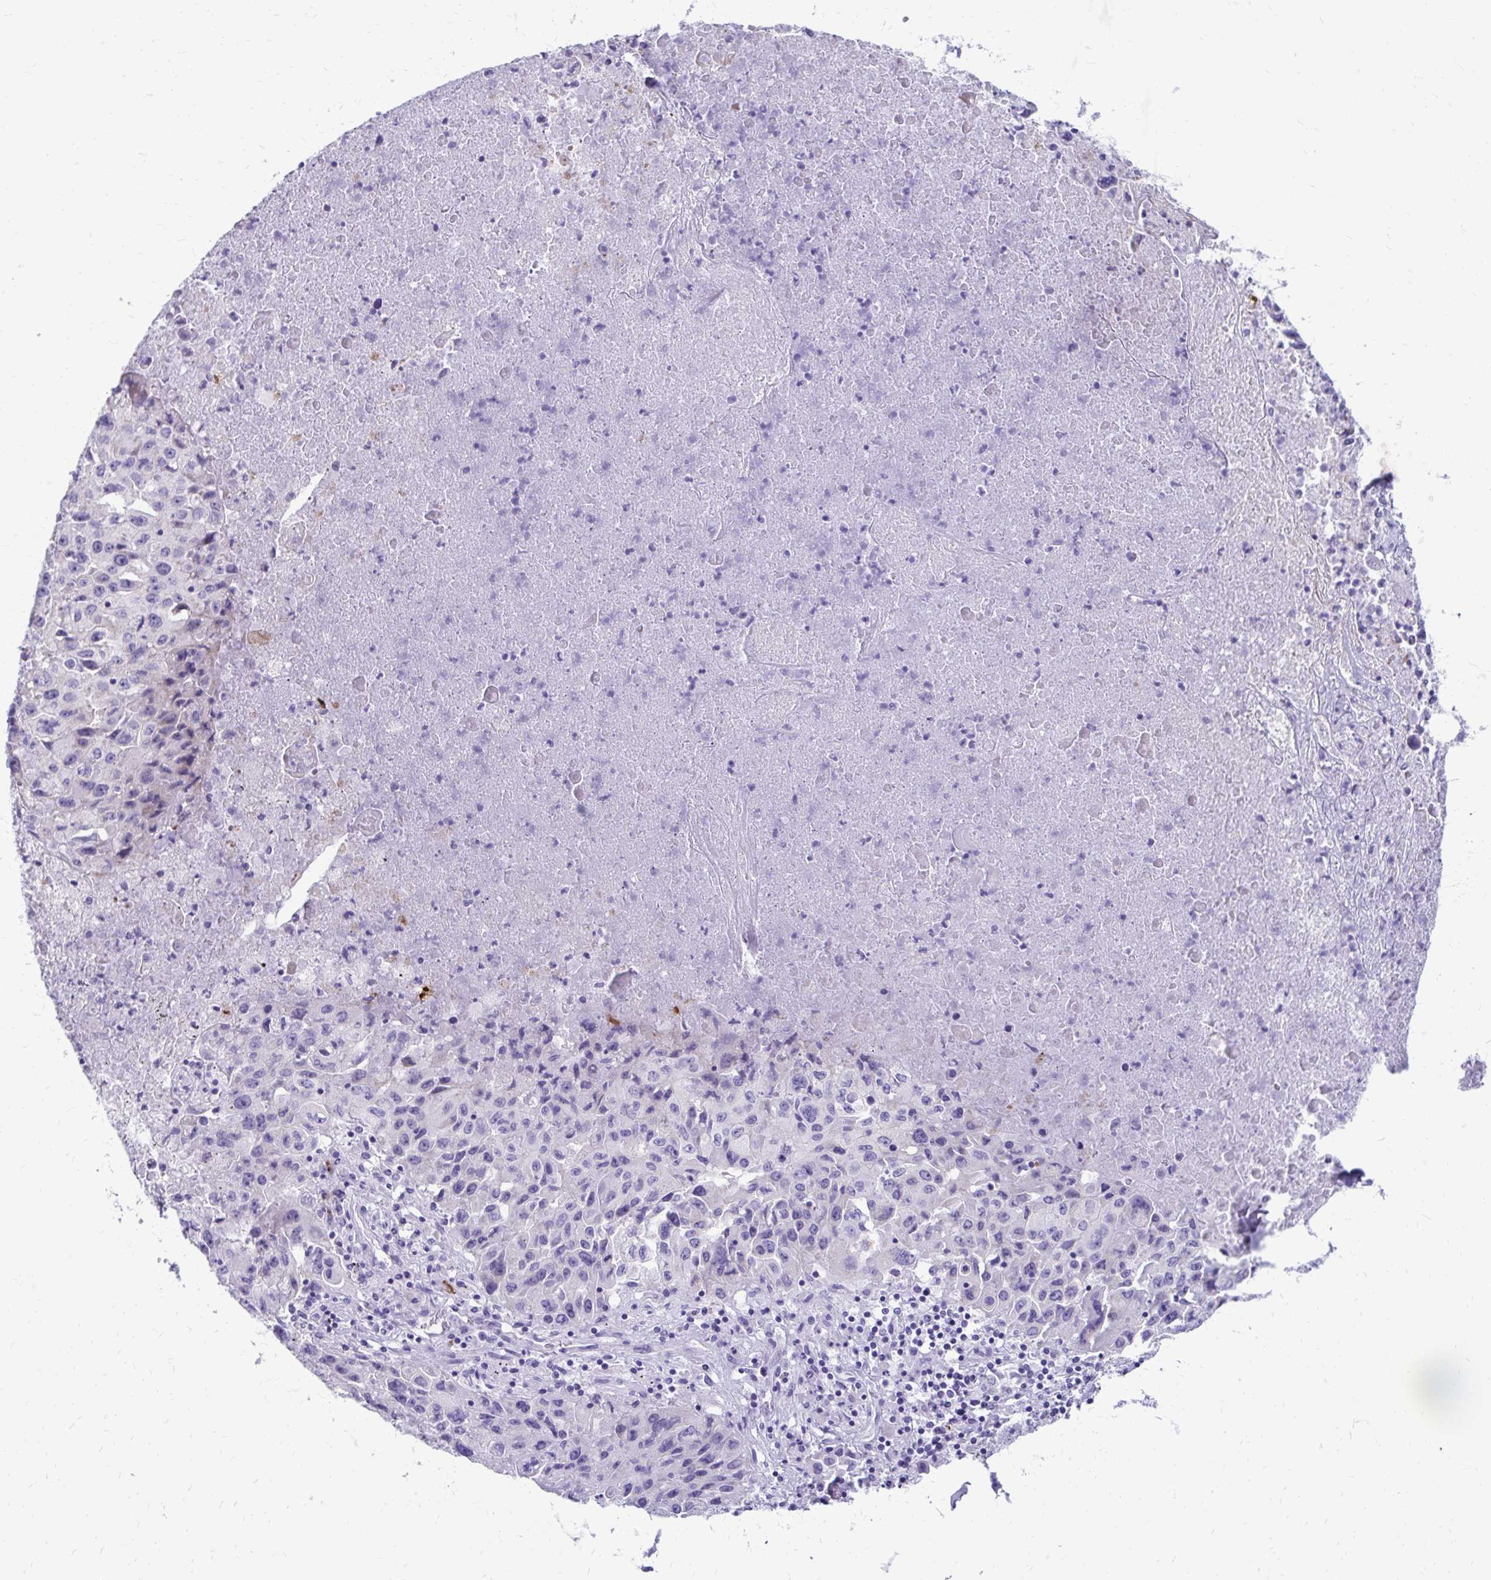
{"staining": {"intensity": "negative", "quantity": "none", "location": "none"}, "tissue": "lung cancer", "cell_type": "Tumor cells", "image_type": "cancer", "snomed": [{"axis": "morphology", "description": "Squamous cell carcinoma, NOS"}, {"axis": "topography", "description": "Lung"}], "caption": "High magnification brightfield microscopy of lung cancer (squamous cell carcinoma) stained with DAB (brown) and counterstained with hematoxylin (blue): tumor cells show no significant staining.", "gene": "SATL1", "patient": {"sex": "male", "age": 63}}